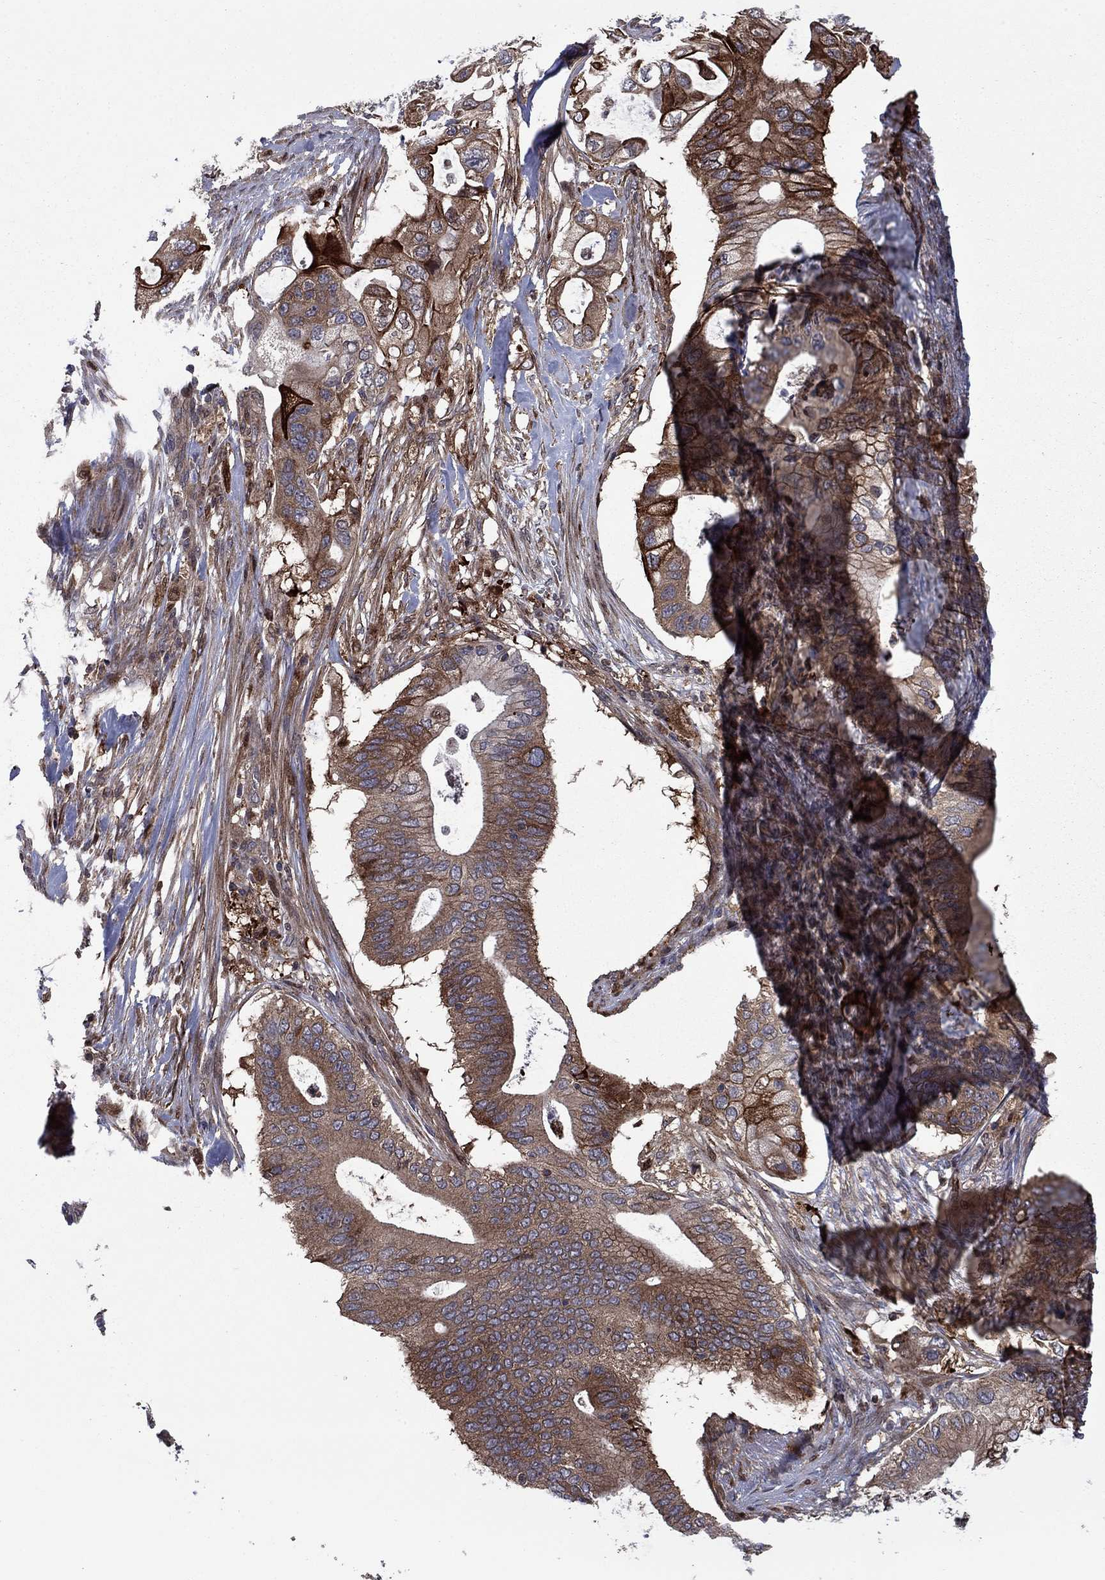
{"staining": {"intensity": "moderate", "quantity": "25%-75%", "location": "cytoplasmic/membranous"}, "tissue": "pancreatic cancer", "cell_type": "Tumor cells", "image_type": "cancer", "snomed": [{"axis": "morphology", "description": "Adenocarcinoma, NOS"}, {"axis": "topography", "description": "Pancreas"}], "caption": "Pancreatic cancer stained with DAB IHC reveals medium levels of moderate cytoplasmic/membranous positivity in approximately 25%-75% of tumor cells. (Brightfield microscopy of DAB IHC at high magnification).", "gene": "HDAC4", "patient": {"sex": "female", "age": 72}}